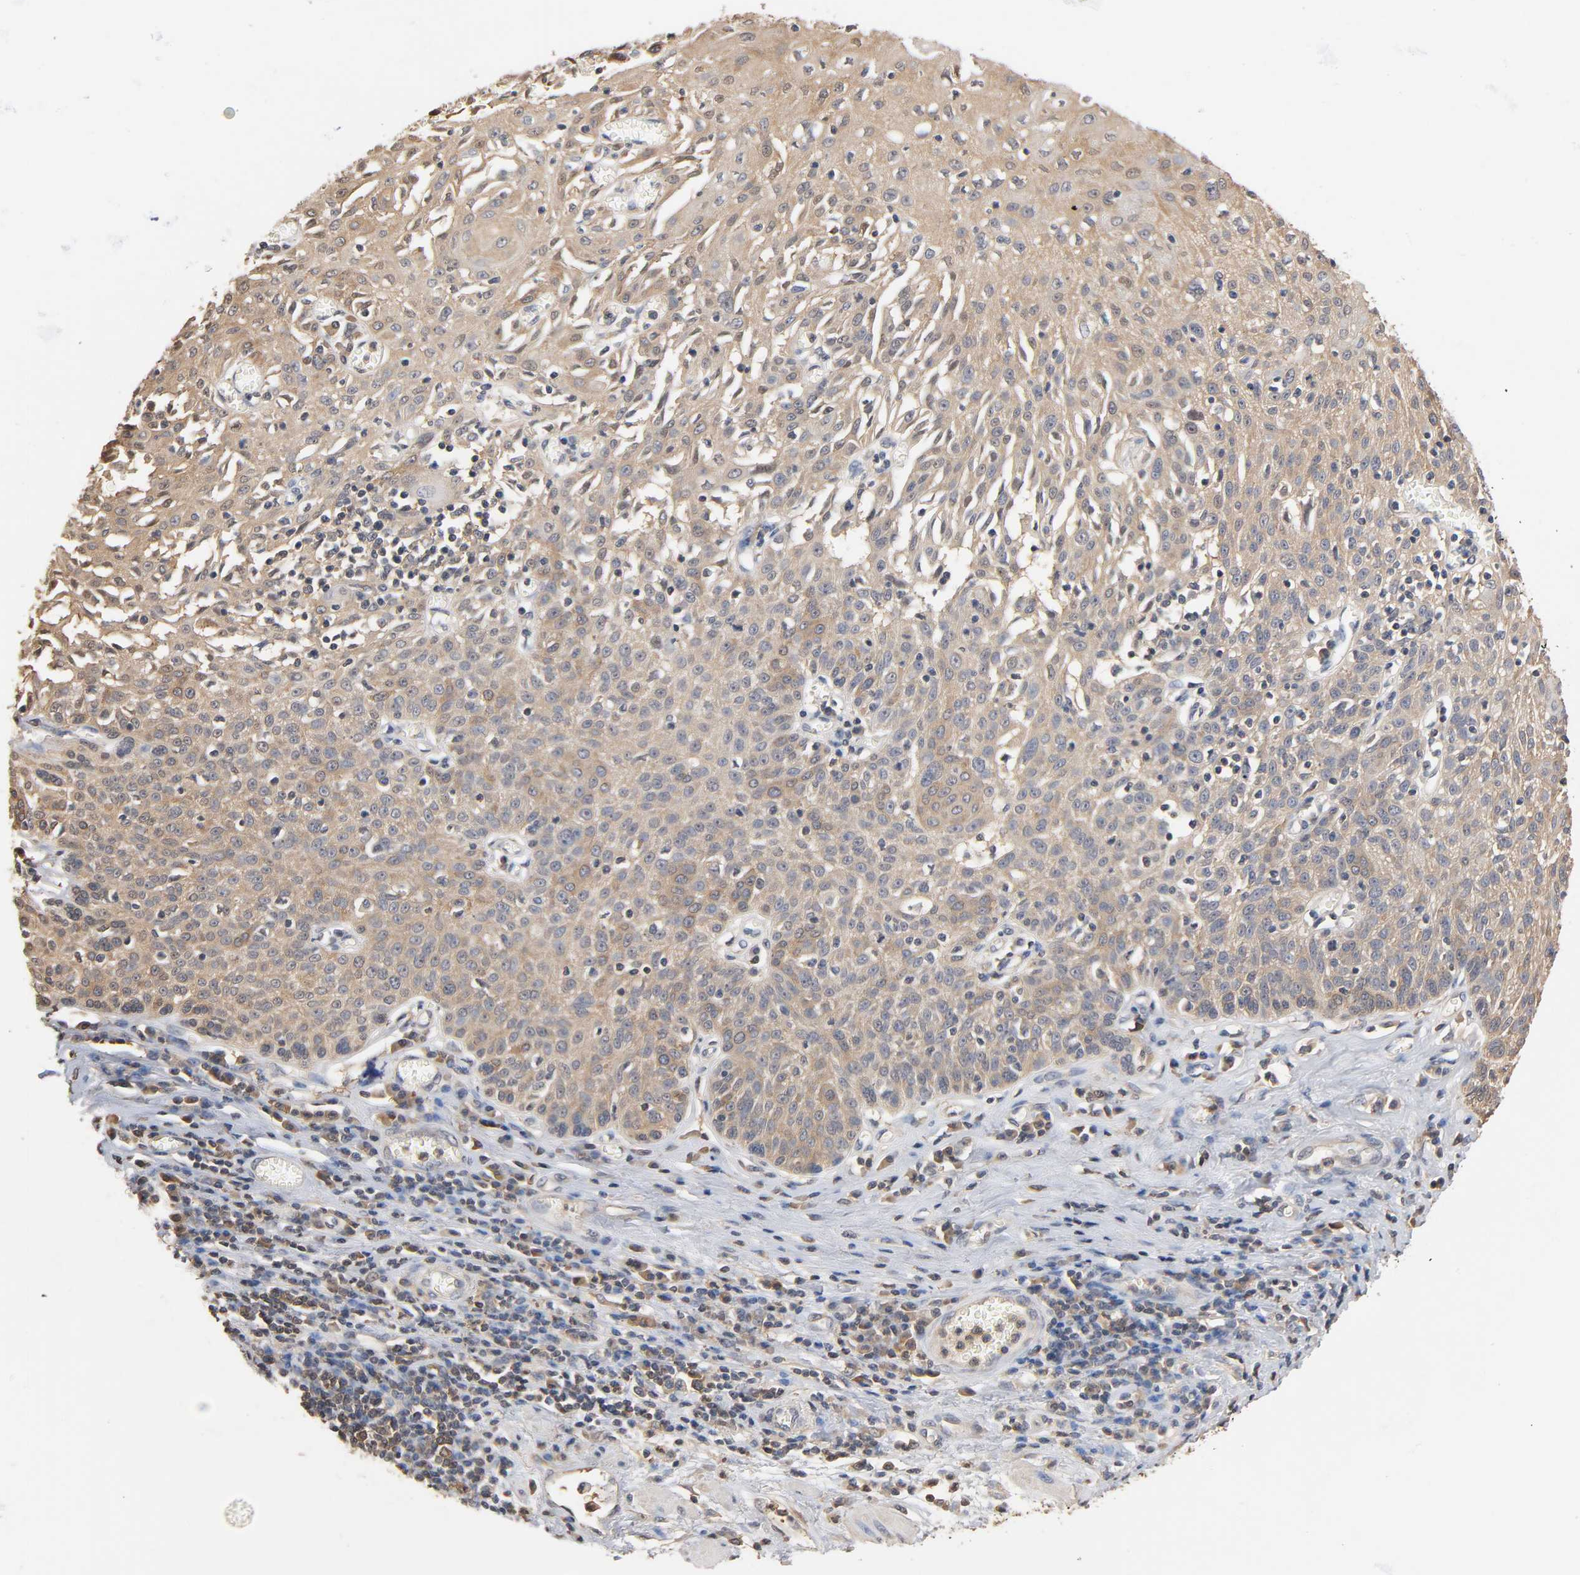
{"staining": {"intensity": "moderate", "quantity": ">75%", "location": "cytoplasmic/membranous"}, "tissue": "esophagus", "cell_type": "Squamous epithelial cells", "image_type": "normal", "snomed": [{"axis": "morphology", "description": "Normal tissue, NOS"}, {"axis": "morphology", "description": "Squamous cell carcinoma, NOS"}, {"axis": "topography", "description": "Esophagus"}], "caption": "Human esophagus stained with a brown dye shows moderate cytoplasmic/membranous positive positivity in about >75% of squamous epithelial cells.", "gene": "ALDOA", "patient": {"sex": "male", "age": 65}}